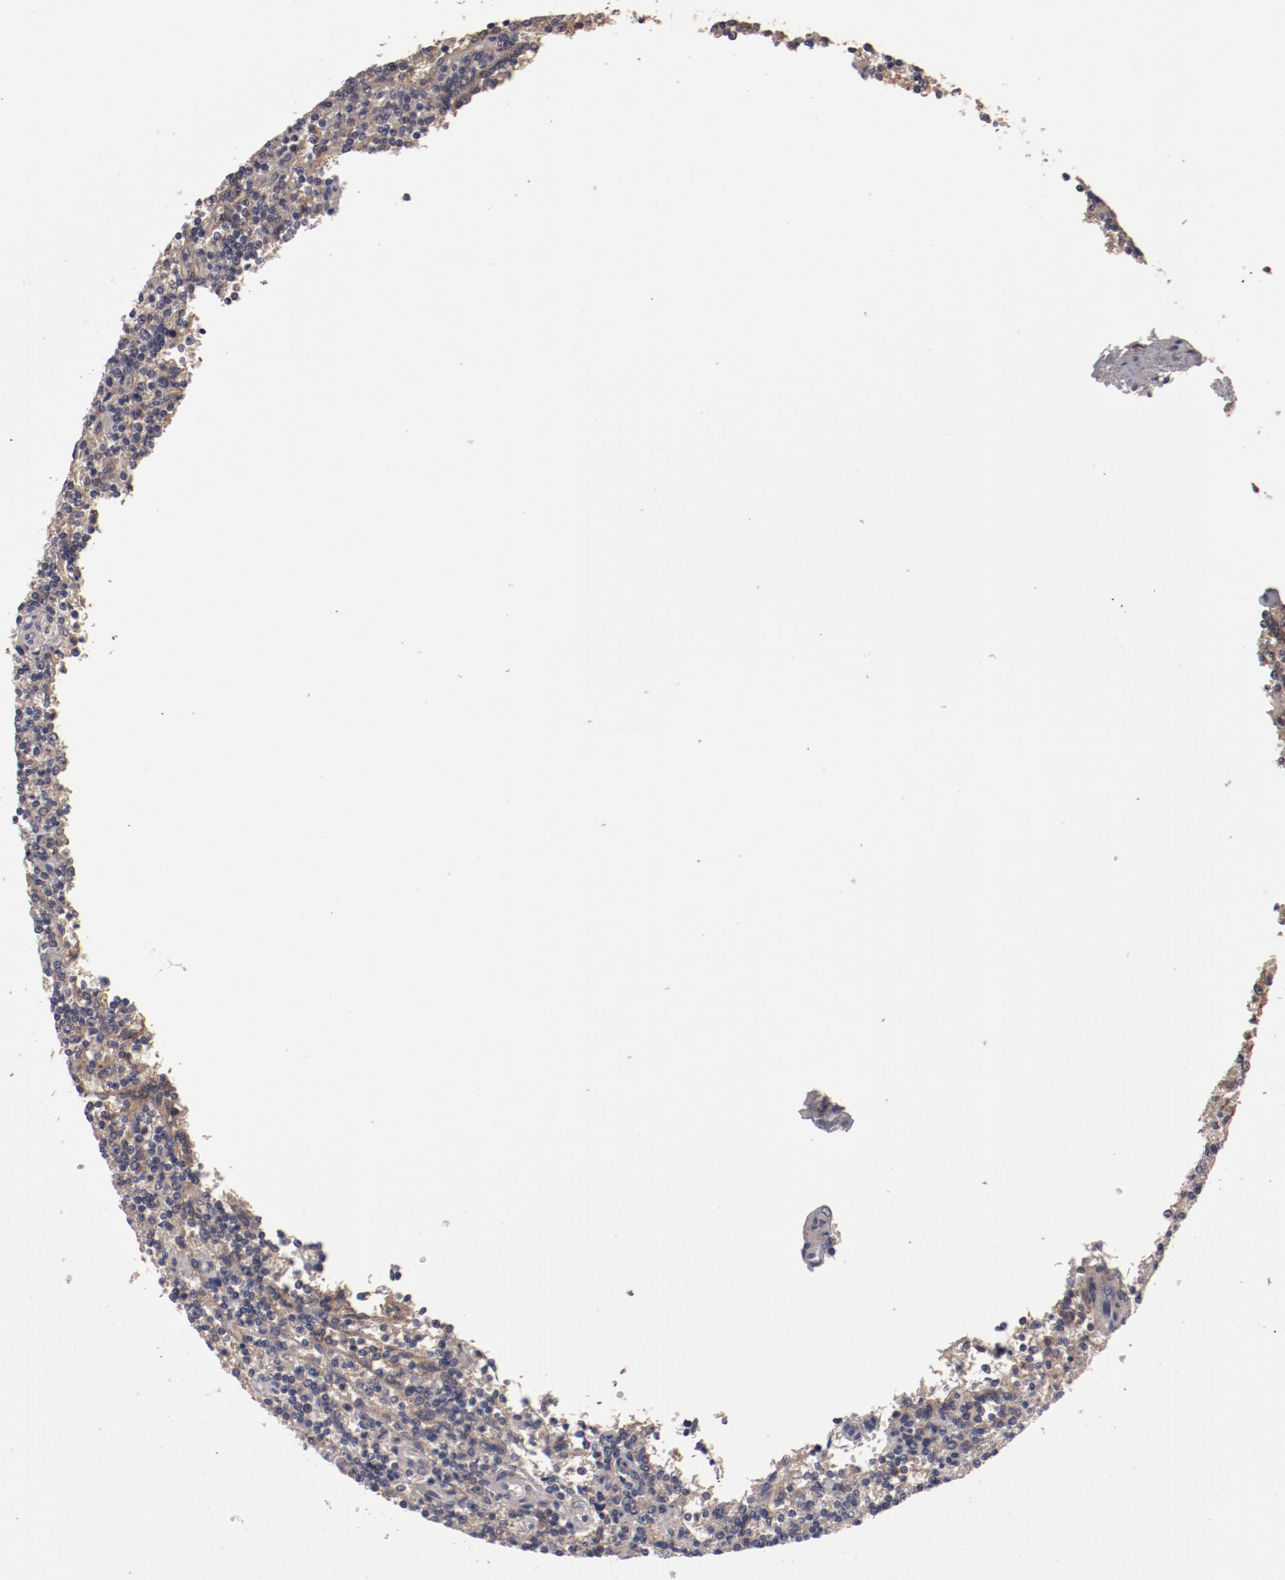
{"staining": {"intensity": "weak", "quantity": ">75%", "location": "cytoplasmic/membranous"}, "tissue": "lymphoma", "cell_type": "Tumor cells", "image_type": "cancer", "snomed": [{"axis": "morphology", "description": "Malignant lymphoma, non-Hodgkin's type, Low grade"}, {"axis": "topography", "description": "Spleen"}], "caption": "Protein expression analysis of low-grade malignant lymphoma, non-Hodgkin's type exhibits weak cytoplasmic/membranous expression in approximately >75% of tumor cells.", "gene": "LRRC75B", "patient": {"sex": "male", "age": 73}}